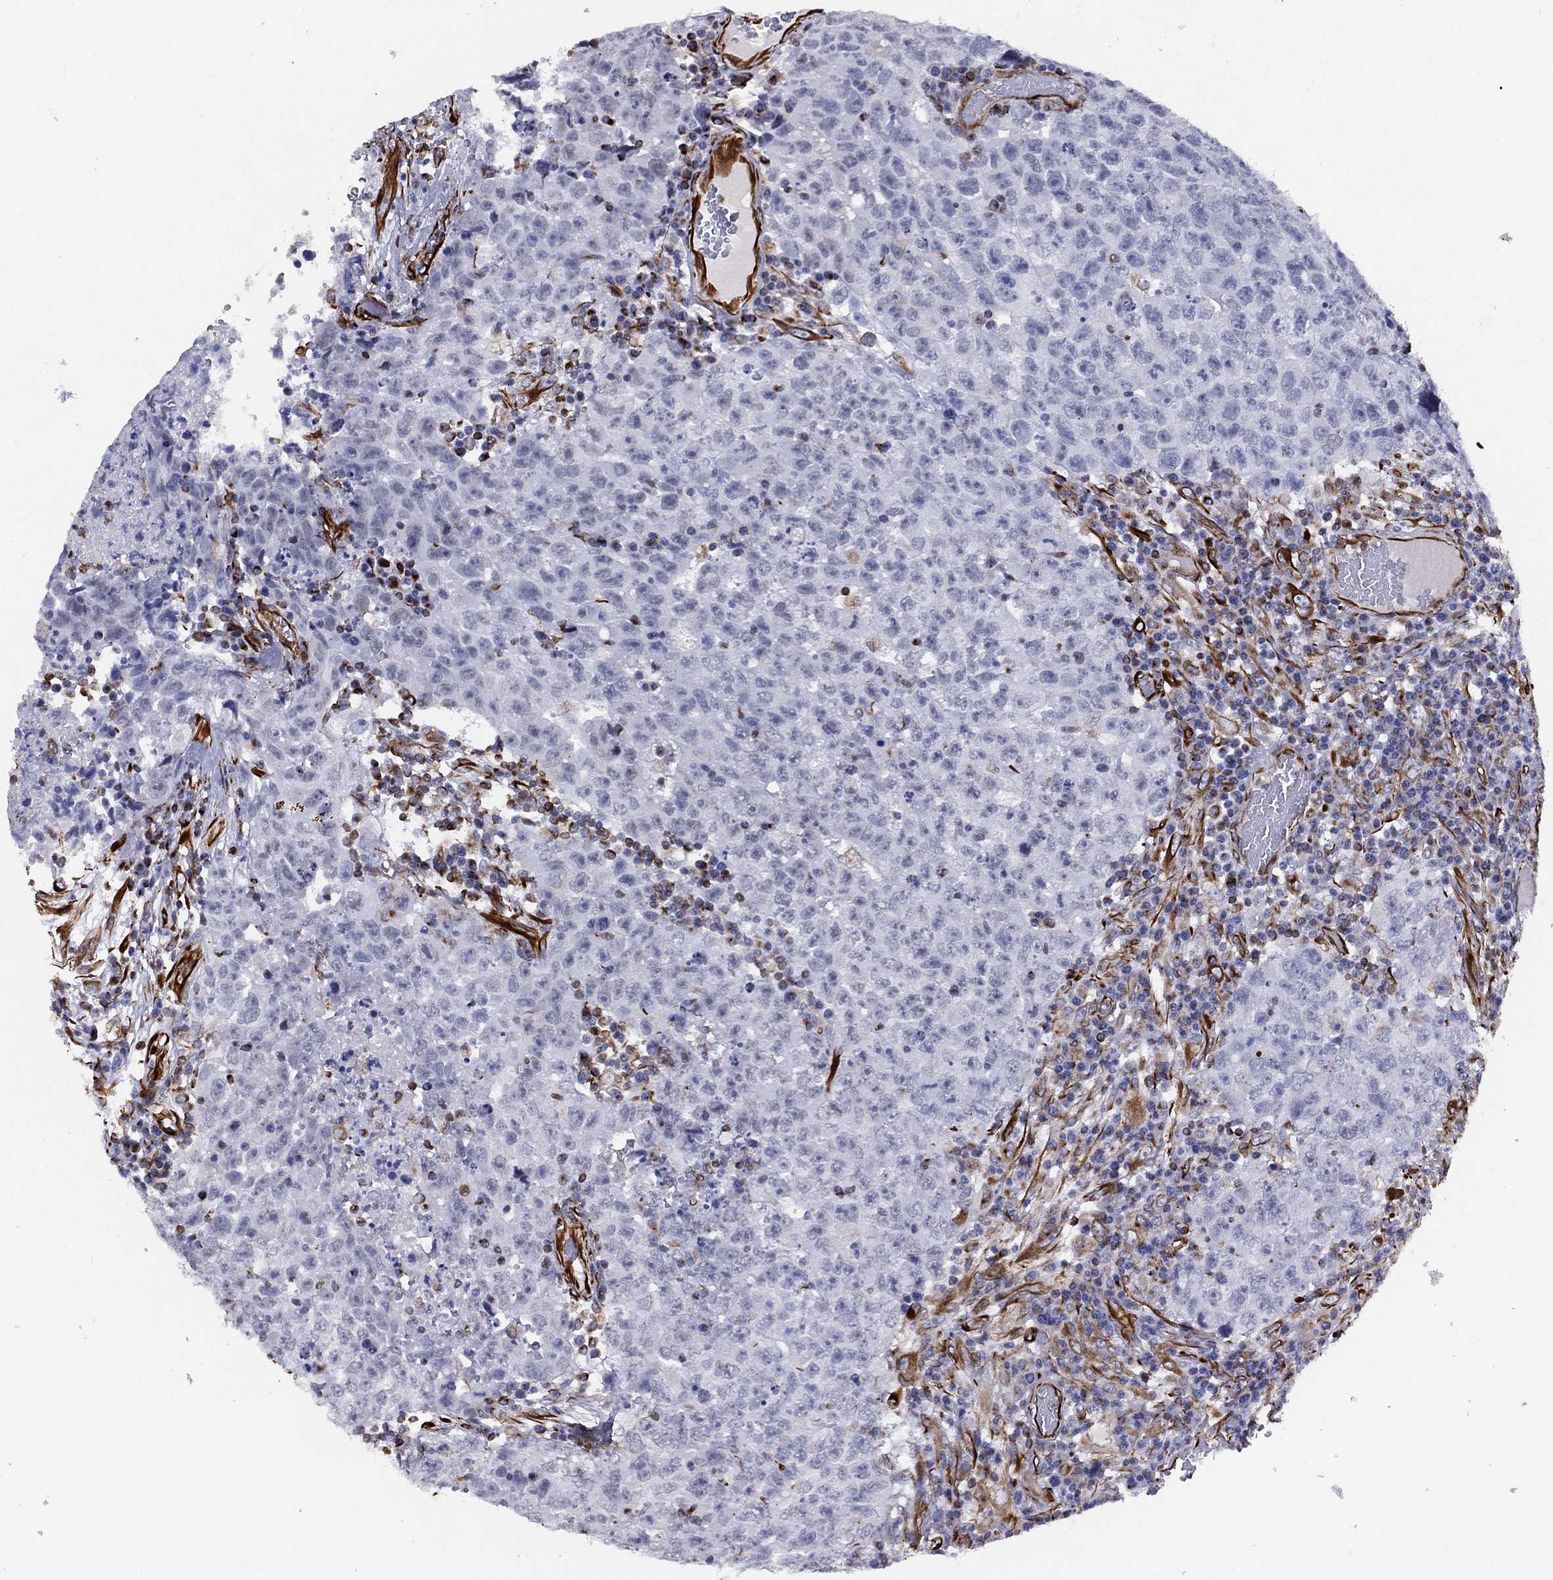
{"staining": {"intensity": "negative", "quantity": "none", "location": "none"}, "tissue": "testis cancer", "cell_type": "Tumor cells", "image_type": "cancer", "snomed": [{"axis": "morphology", "description": "Necrosis, NOS"}, {"axis": "morphology", "description": "Carcinoma, Embryonal, NOS"}, {"axis": "topography", "description": "Testis"}], "caption": "There is no significant staining in tumor cells of testis cancer.", "gene": "MAS1", "patient": {"sex": "male", "age": 19}}